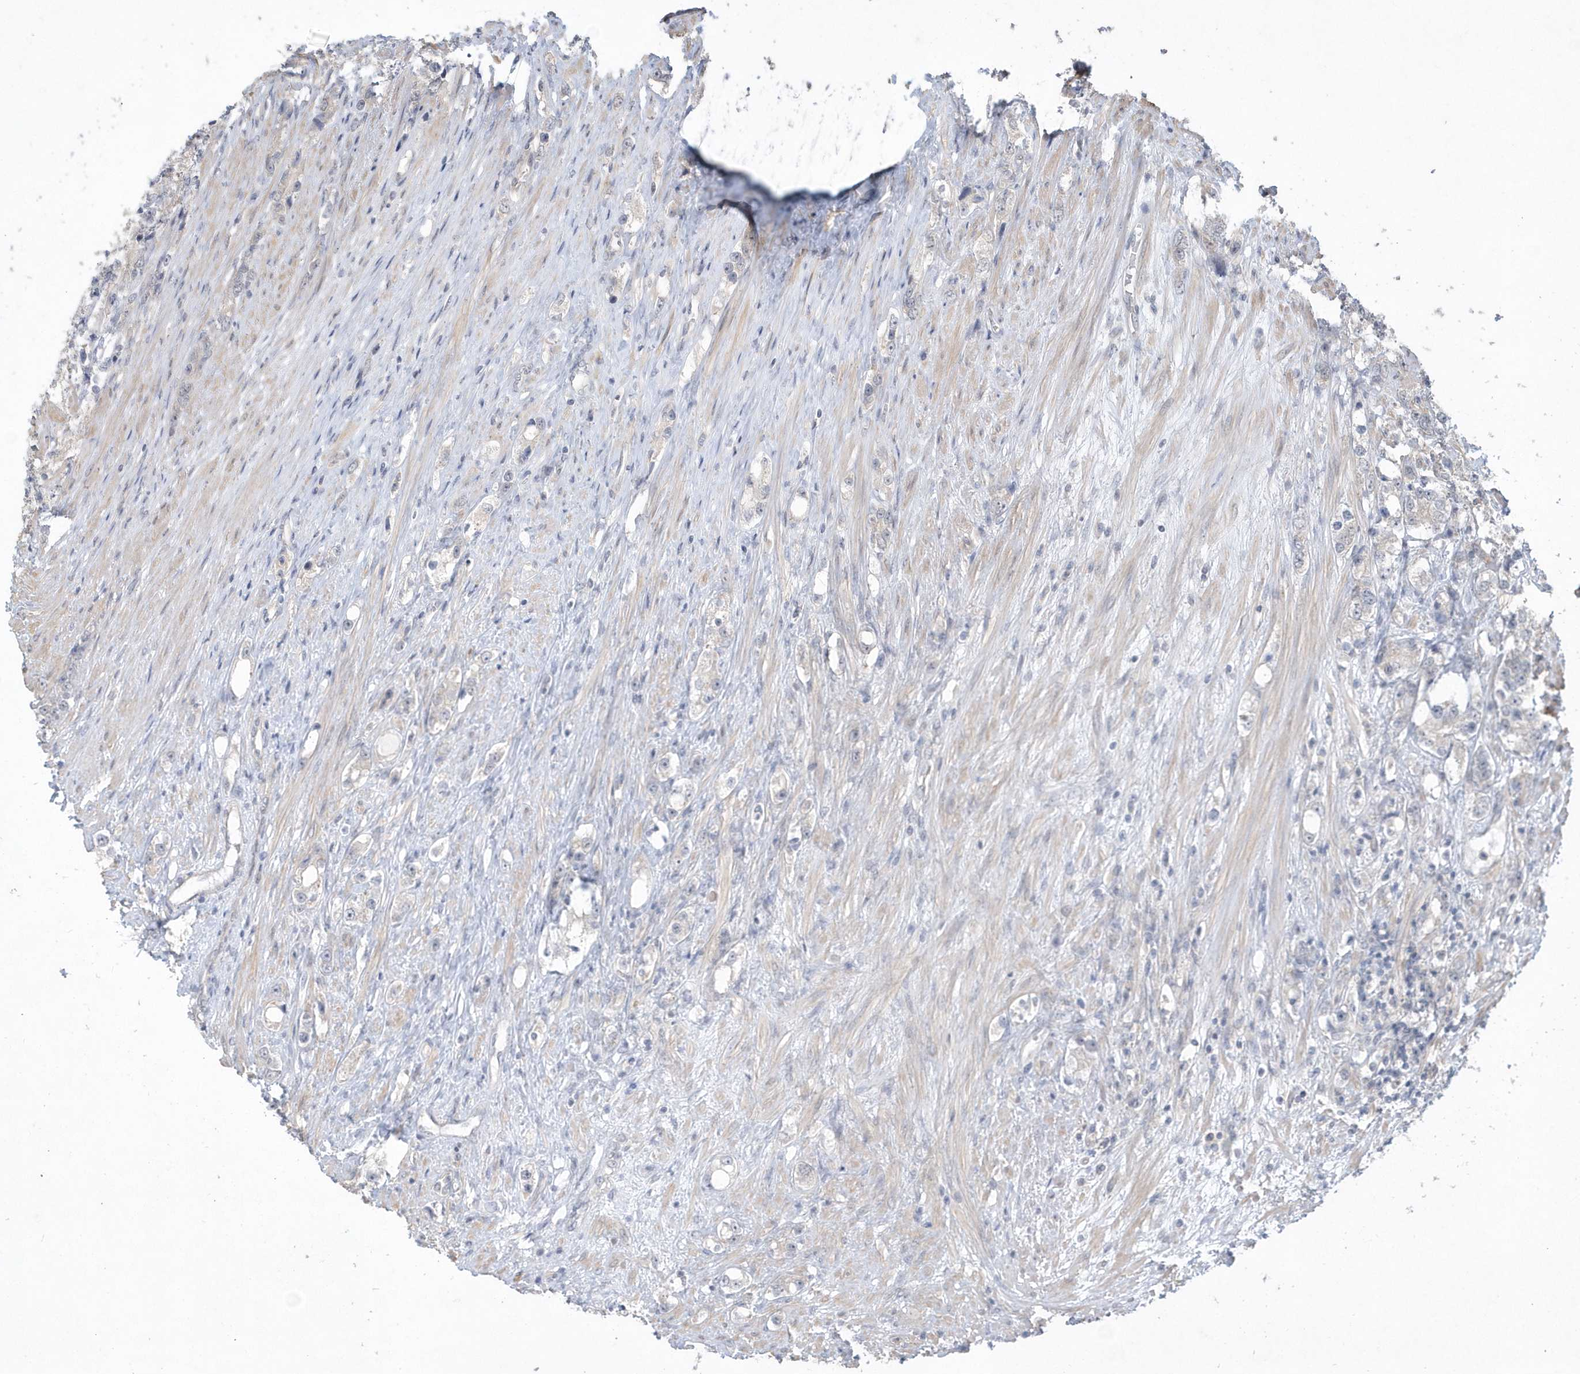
{"staining": {"intensity": "negative", "quantity": "none", "location": "none"}, "tissue": "prostate cancer", "cell_type": "Tumor cells", "image_type": "cancer", "snomed": [{"axis": "morphology", "description": "Adenocarcinoma, High grade"}, {"axis": "topography", "description": "Prostate"}], "caption": "Image shows no significant protein positivity in tumor cells of adenocarcinoma (high-grade) (prostate). (DAB immunohistochemistry (IHC) with hematoxylin counter stain).", "gene": "TSPEAR", "patient": {"sex": "male", "age": 63}}